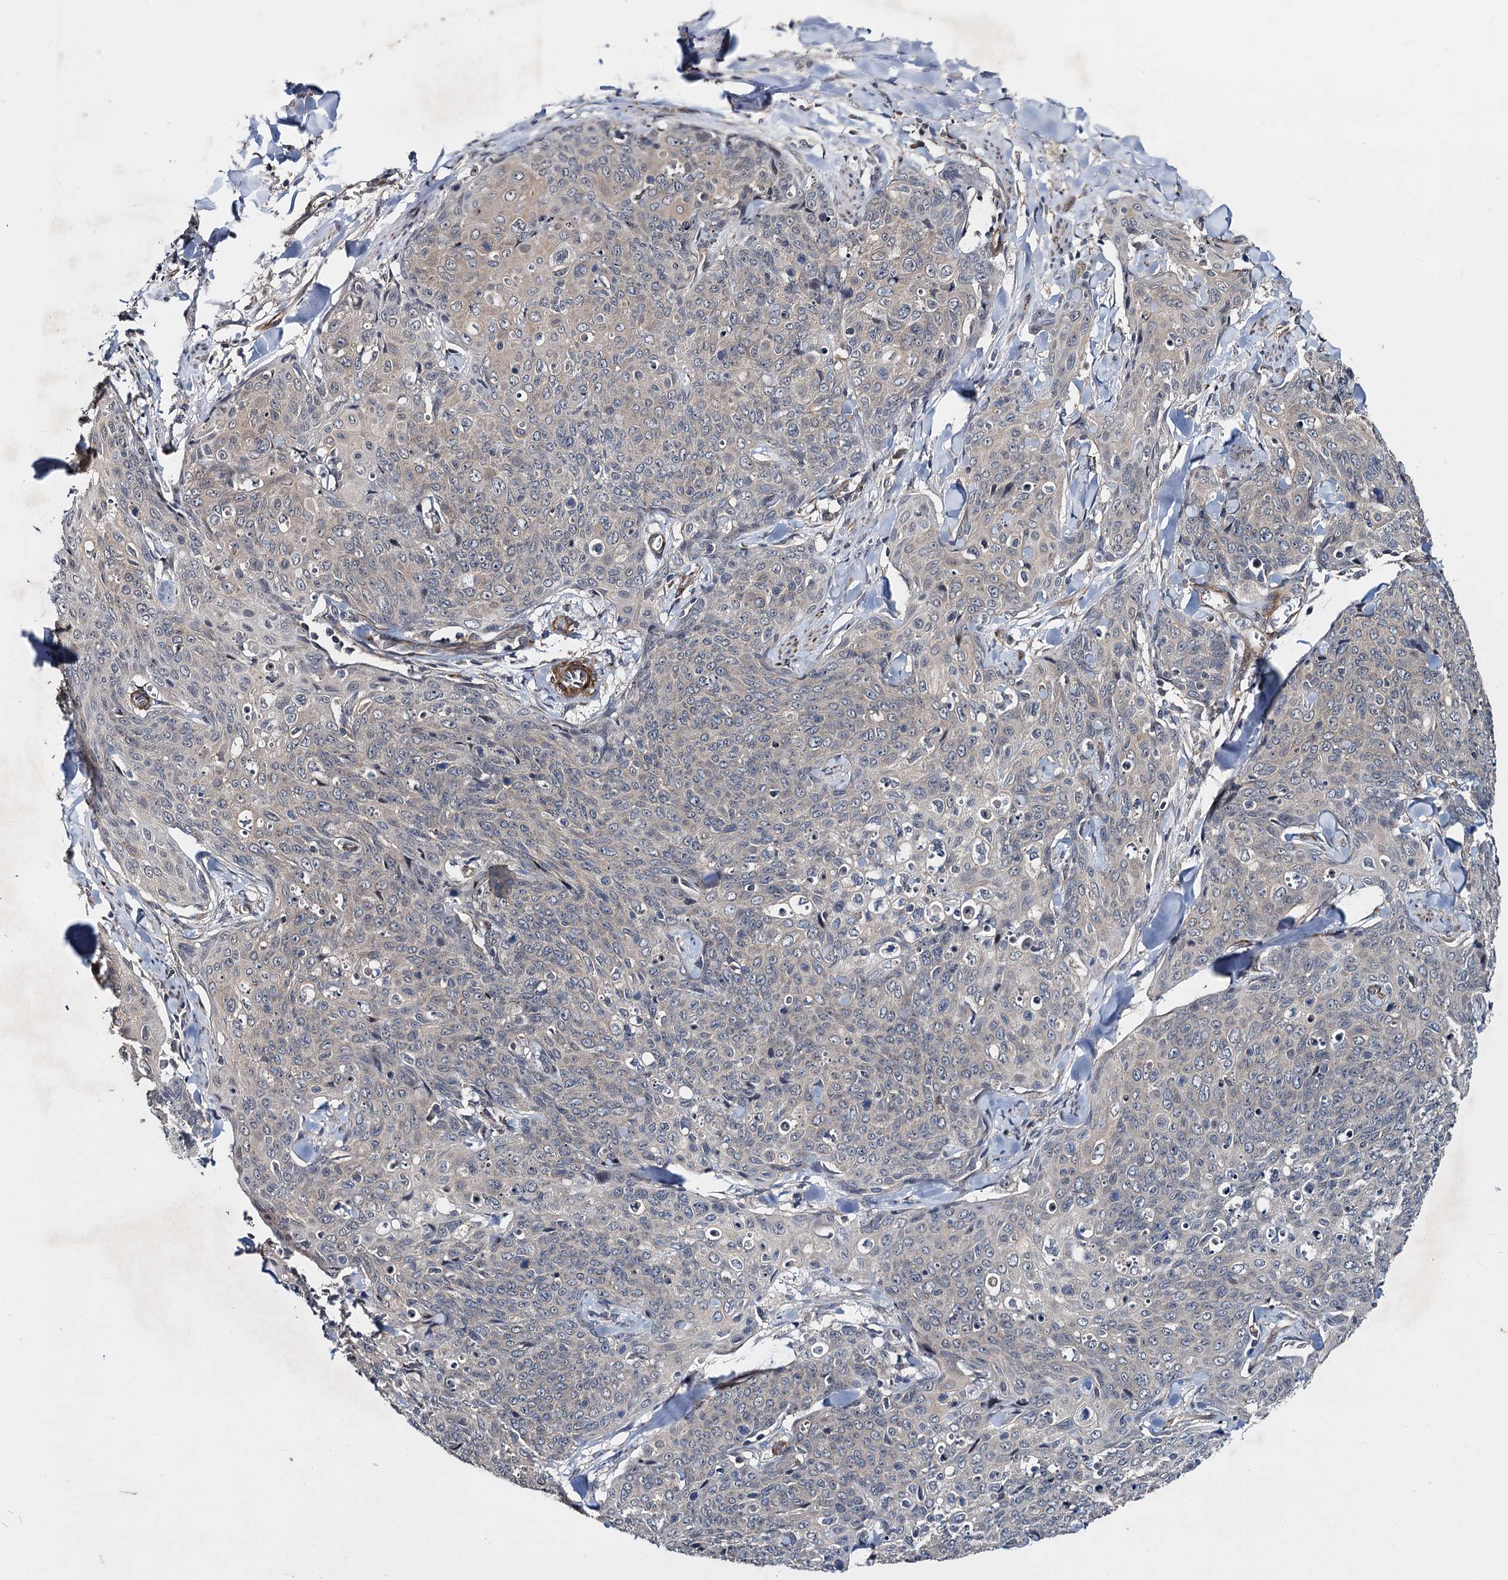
{"staining": {"intensity": "weak", "quantity": "<25%", "location": "cytoplasmic/membranous"}, "tissue": "skin cancer", "cell_type": "Tumor cells", "image_type": "cancer", "snomed": [{"axis": "morphology", "description": "Squamous cell carcinoma, NOS"}, {"axis": "topography", "description": "Skin"}, {"axis": "topography", "description": "Vulva"}], "caption": "IHC of squamous cell carcinoma (skin) reveals no expression in tumor cells.", "gene": "ARHGAP42", "patient": {"sex": "female", "age": 85}}